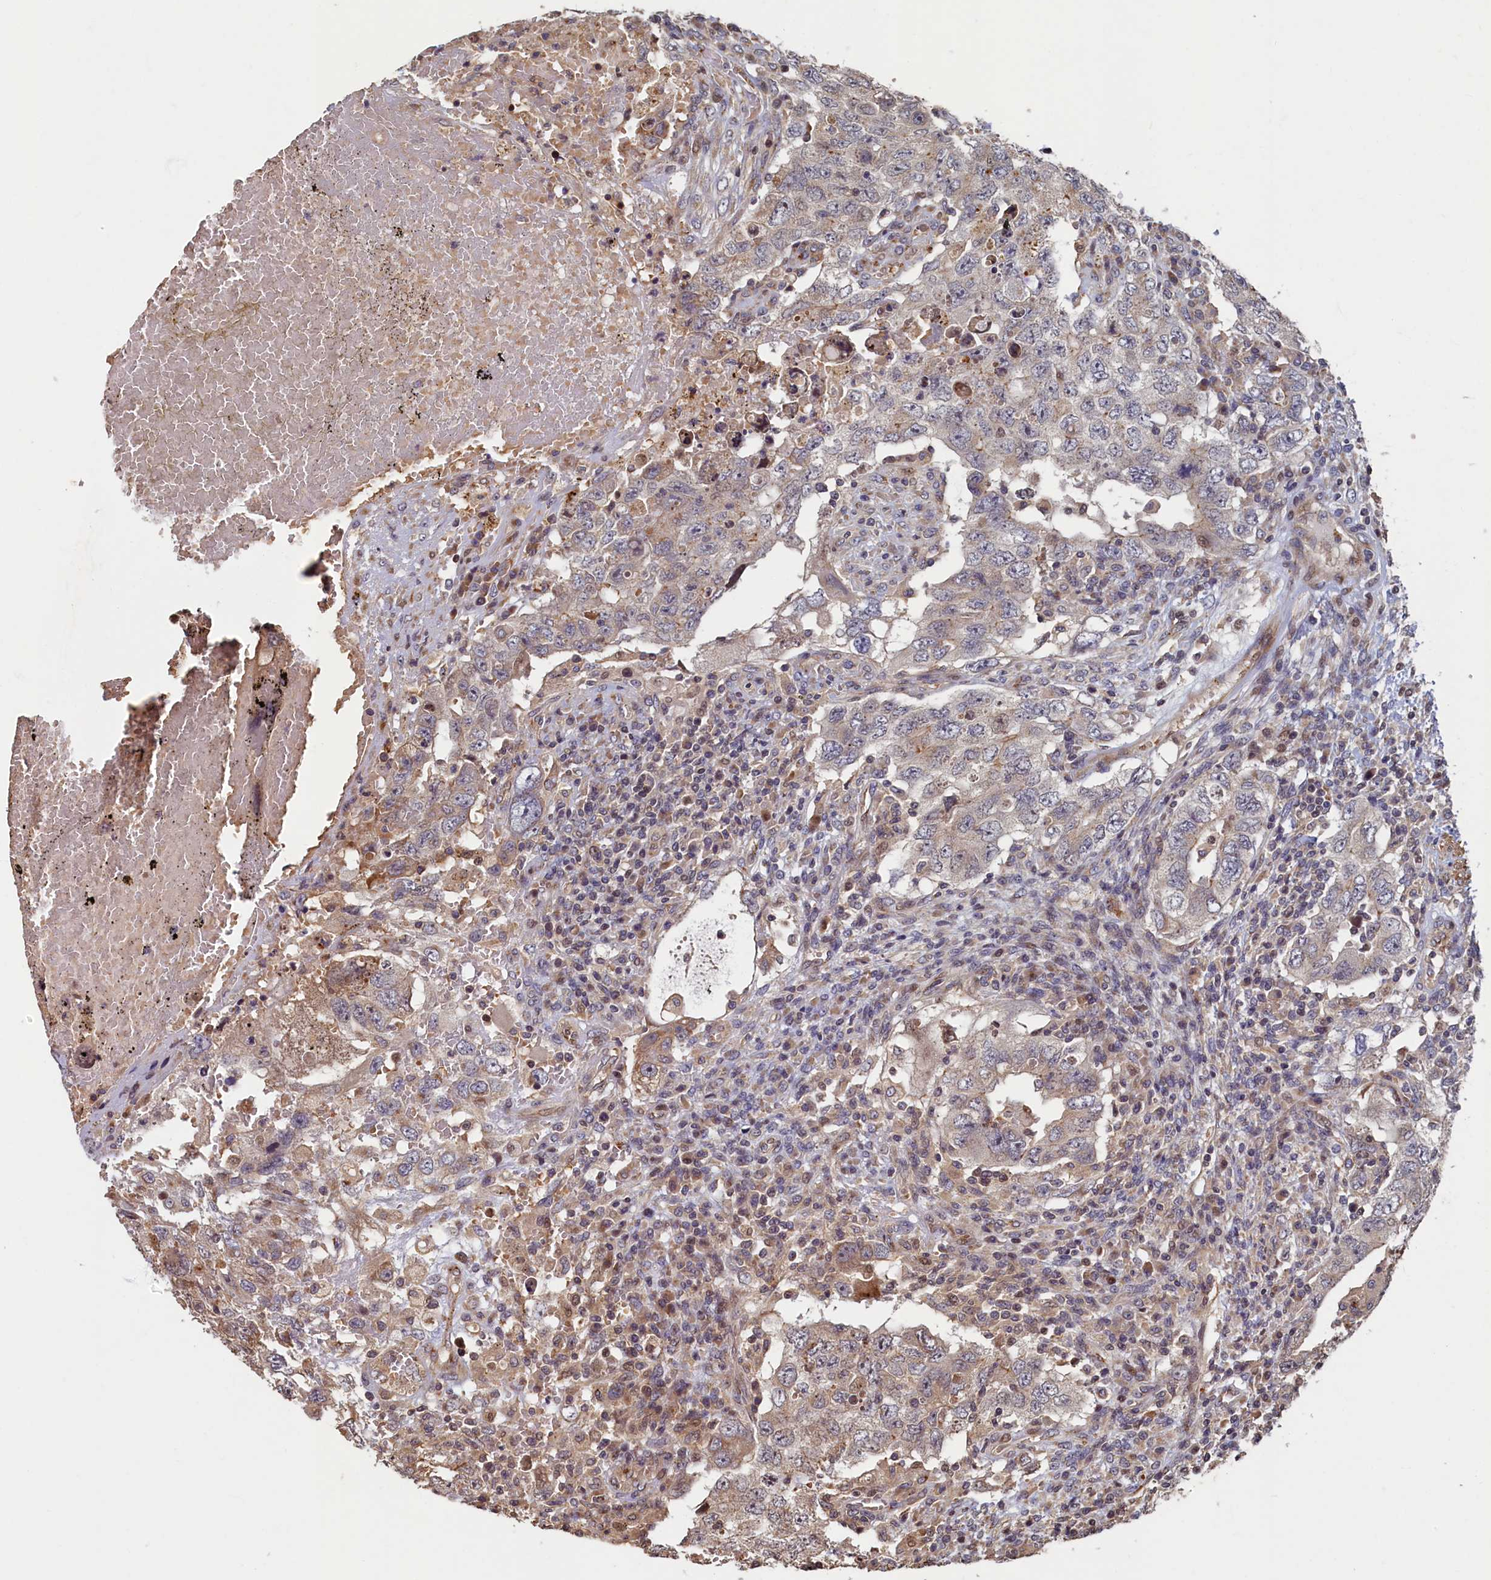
{"staining": {"intensity": "weak", "quantity": "25%-75%", "location": "cytoplasmic/membranous"}, "tissue": "testis cancer", "cell_type": "Tumor cells", "image_type": "cancer", "snomed": [{"axis": "morphology", "description": "Carcinoma, Embryonal, NOS"}, {"axis": "topography", "description": "Testis"}], "caption": "Testis cancer (embryonal carcinoma) stained with a protein marker reveals weak staining in tumor cells.", "gene": "TMEM181", "patient": {"sex": "male", "age": 26}}